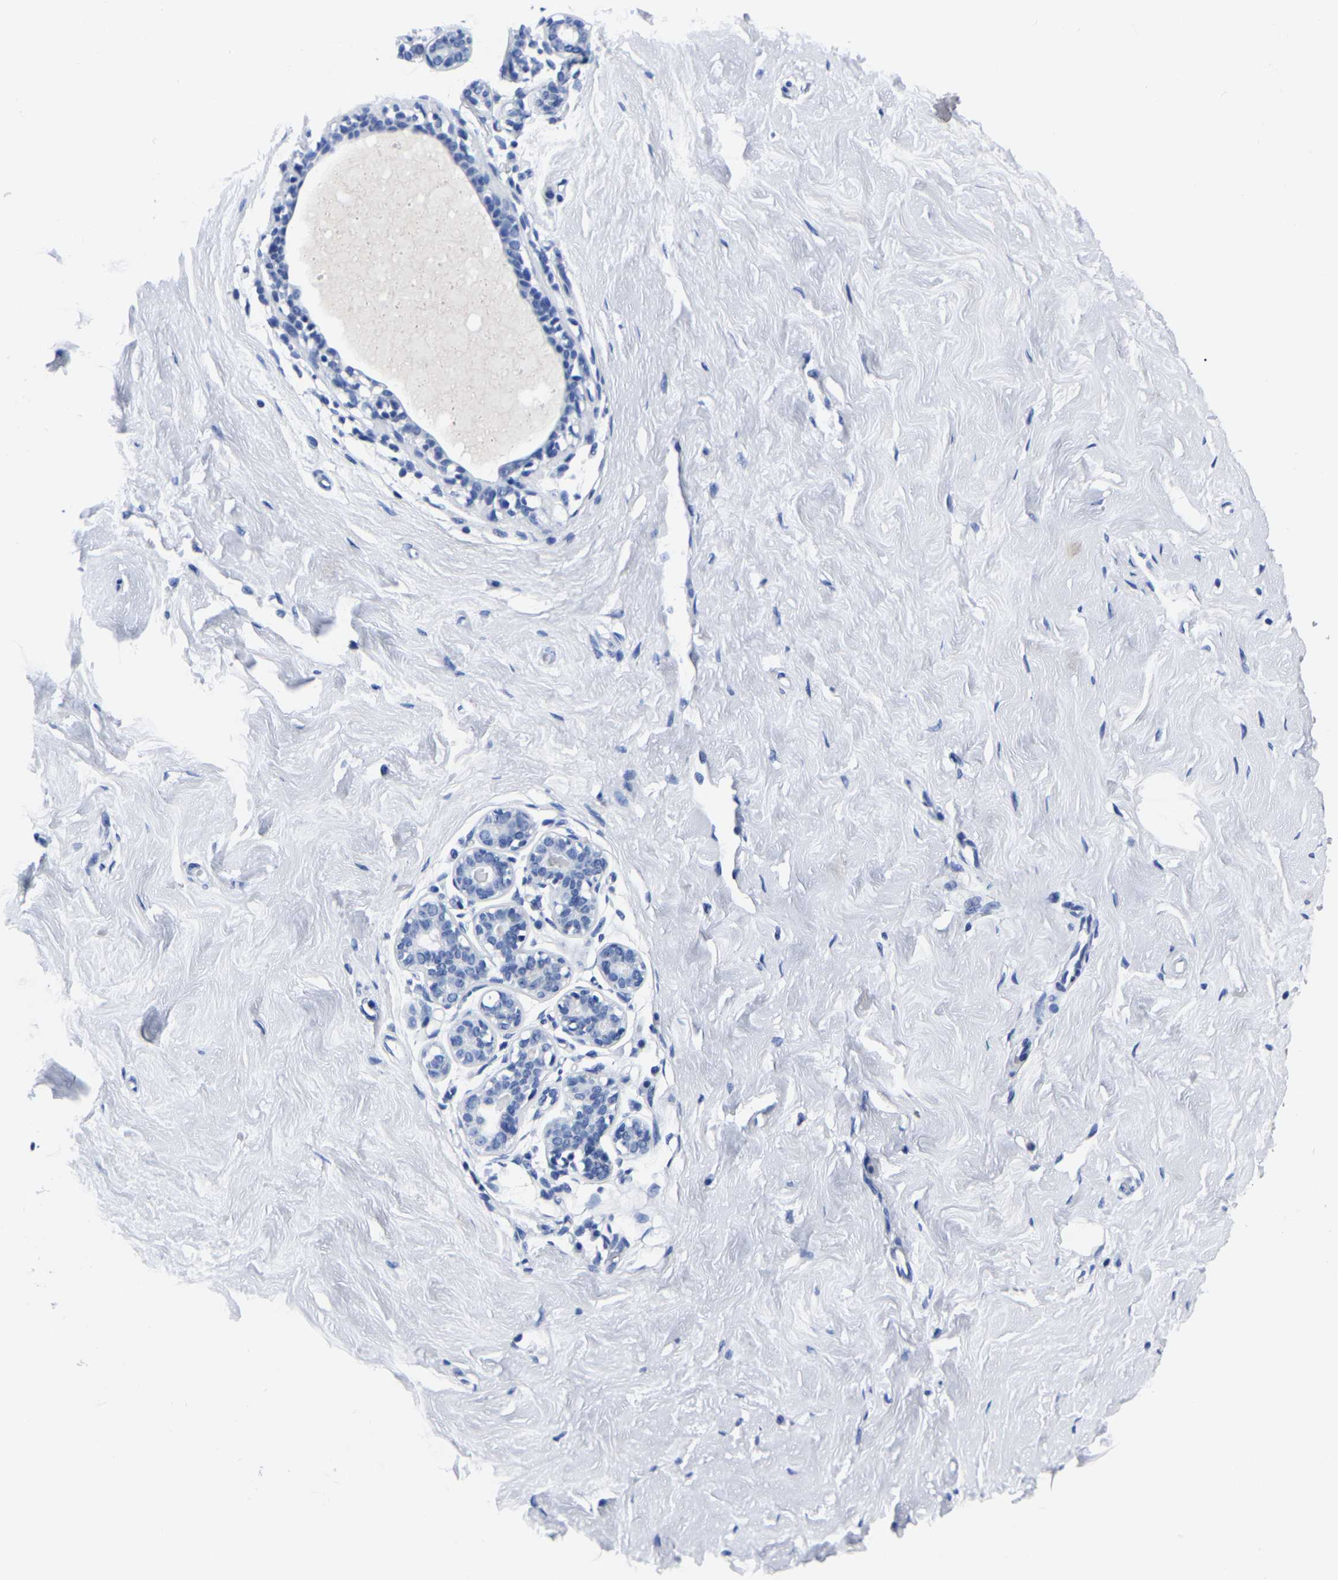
{"staining": {"intensity": "negative", "quantity": "none", "location": "none"}, "tissue": "breast", "cell_type": "Adipocytes", "image_type": "normal", "snomed": [{"axis": "morphology", "description": "Normal tissue, NOS"}, {"axis": "topography", "description": "Breast"}], "caption": "DAB immunohistochemical staining of unremarkable human breast exhibits no significant positivity in adipocytes. Brightfield microscopy of immunohistochemistry stained with DAB (3,3'-diaminobenzidine) (brown) and hematoxylin (blue), captured at high magnification.", "gene": "IMPG2", "patient": {"sex": "female", "age": 23}}